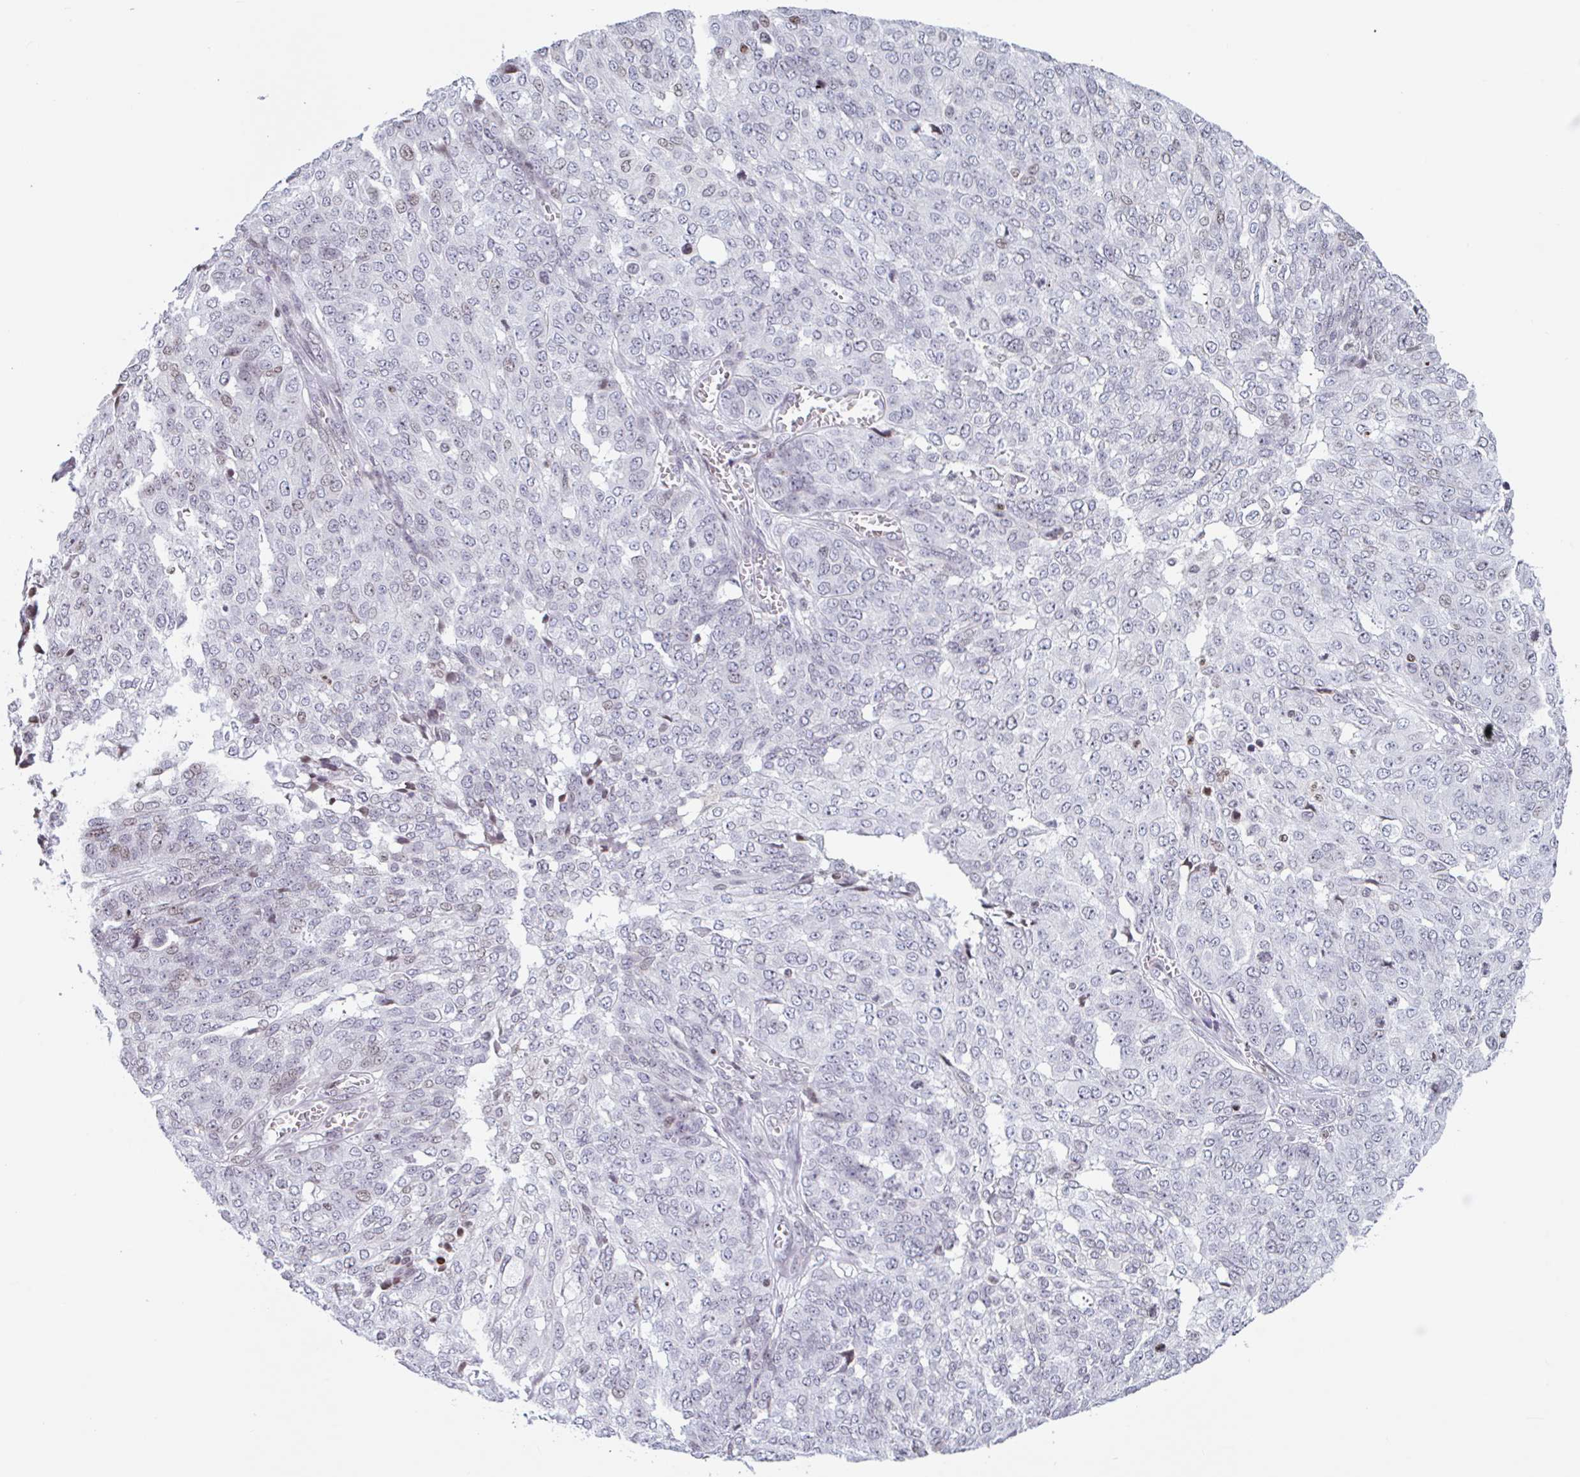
{"staining": {"intensity": "weak", "quantity": "<25%", "location": "nuclear"}, "tissue": "ovarian cancer", "cell_type": "Tumor cells", "image_type": "cancer", "snomed": [{"axis": "morphology", "description": "Cystadenocarcinoma, serous, NOS"}, {"axis": "topography", "description": "Soft tissue"}, {"axis": "topography", "description": "Ovary"}], "caption": "Tumor cells are negative for protein expression in human serous cystadenocarcinoma (ovarian).", "gene": "NOL6", "patient": {"sex": "female", "age": 57}}